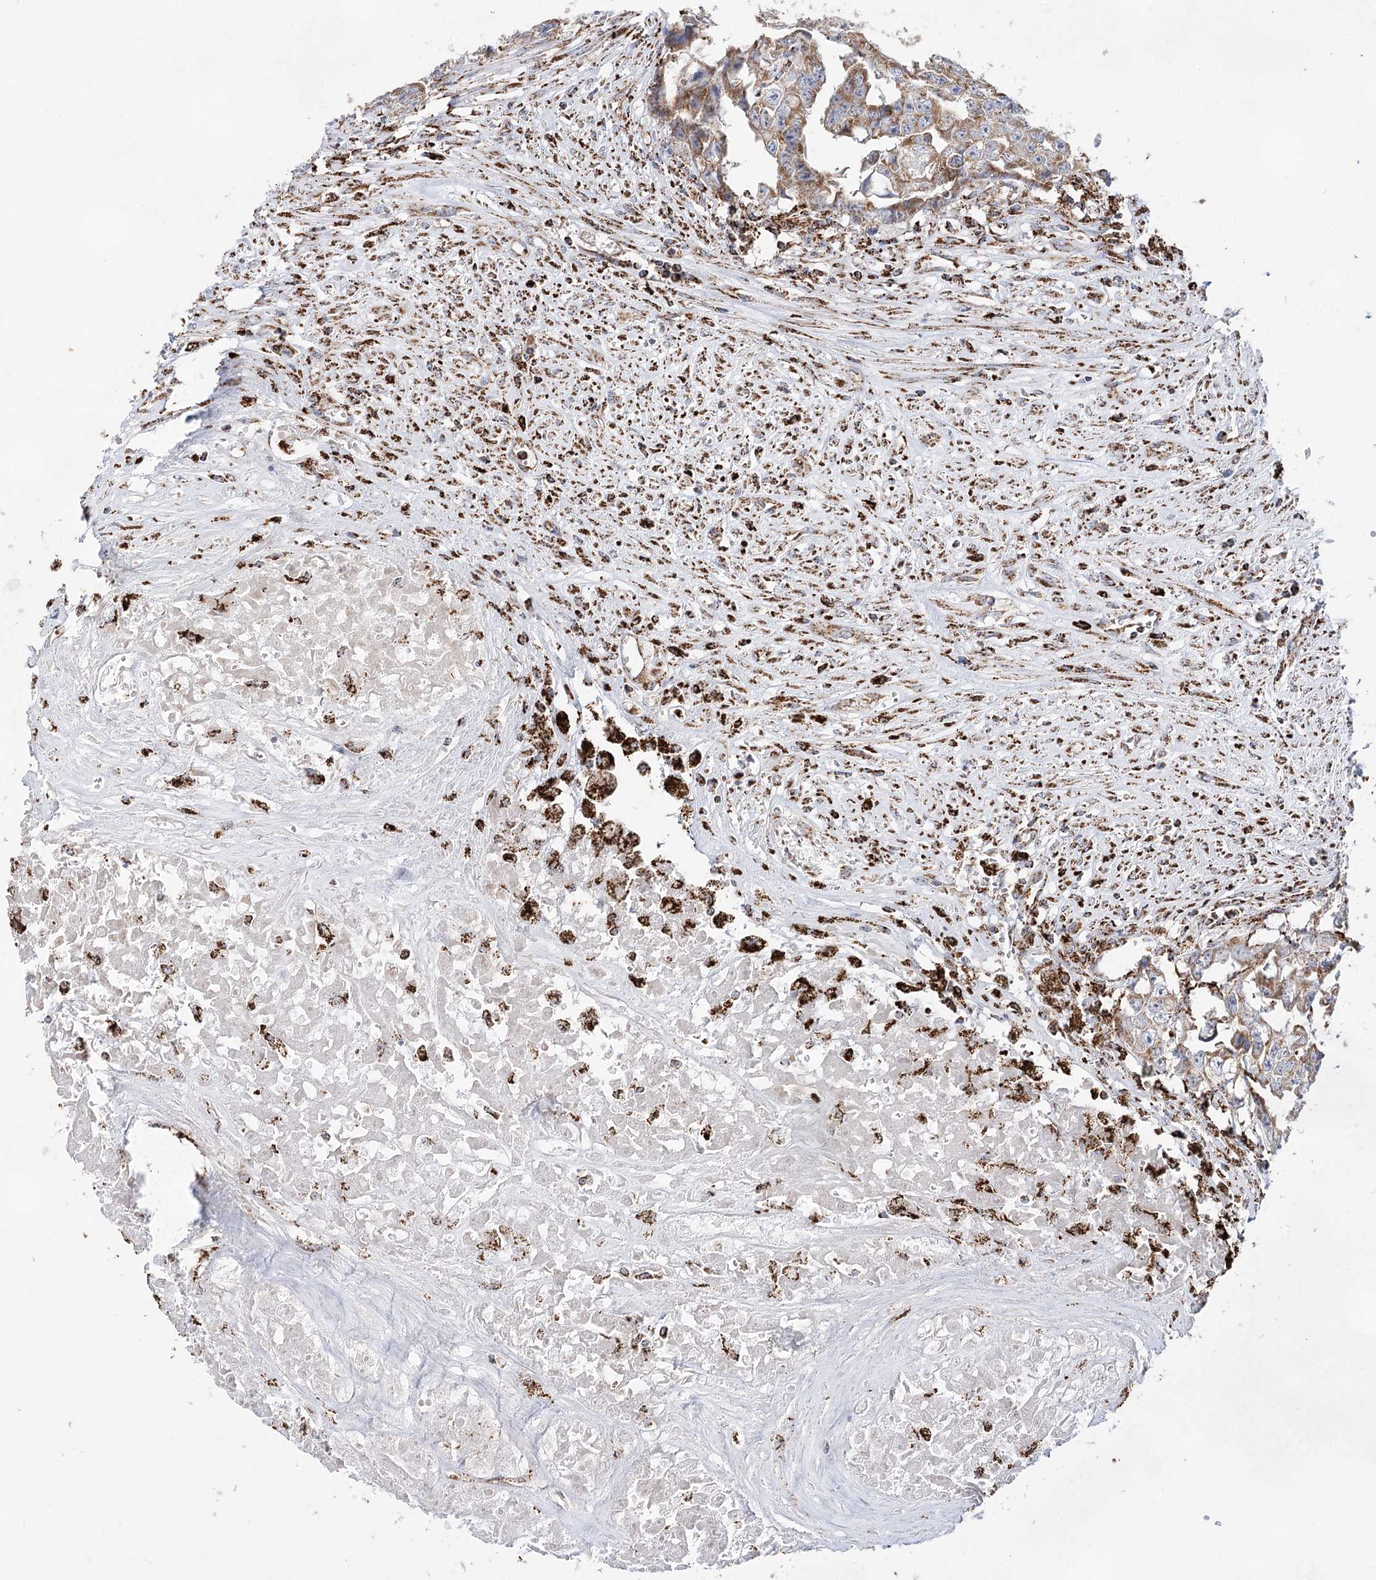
{"staining": {"intensity": "strong", "quantity": ">75%", "location": "cytoplasmic/membranous"}, "tissue": "testis cancer", "cell_type": "Tumor cells", "image_type": "cancer", "snomed": [{"axis": "morphology", "description": "Seminoma, NOS"}, {"axis": "morphology", "description": "Carcinoma, Embryonal, NOS"}, {"axis": "topography", "description": "Testis"}], "caption": "Human testis cancer (embryonal carcinoma) stained with a brown dye demonstrates strong cytoplasmic/membranous positive expression in approximately >75% of tumor cells.", "gene": "NADK2", "patient": {"sex": "male", "age": 43}}